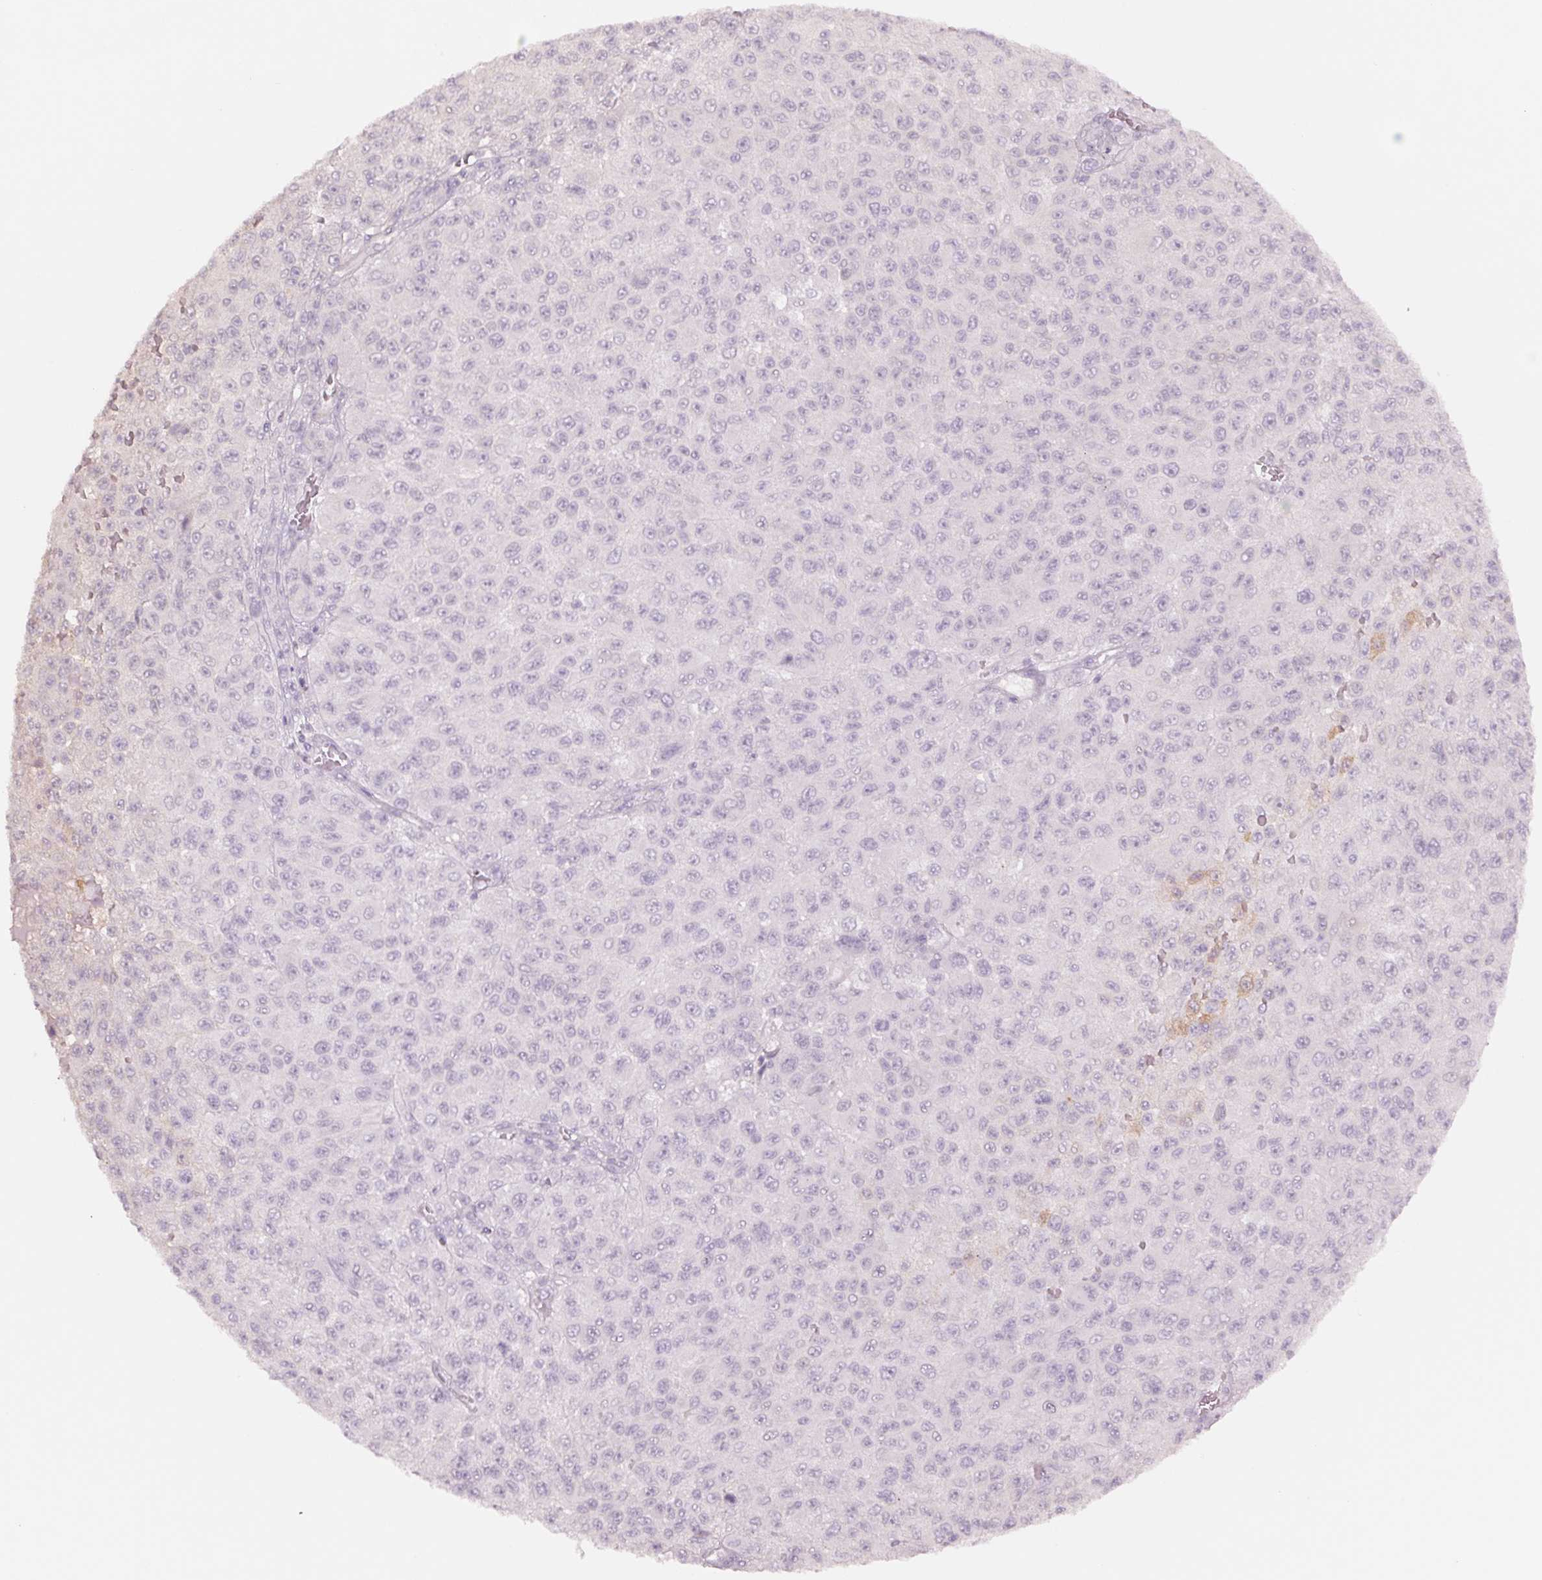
{"staining": {"intensity": "negative", "quantity": "none", "location": "none"}, "tissue": "melanoma", "cell_type": "Tumor cells", "image_type": "cancer", "snomed": [{"axis": "morphology", "description": "Malignant melanoma, NOS"}, {"axis": "topography", "description": "Skin"}], "caption": "Human melanoma stained for a protein using IHC shows no expression in tumor cells.", "gene": "PPIA", "patient": {"sex": "male", "age": 73}}